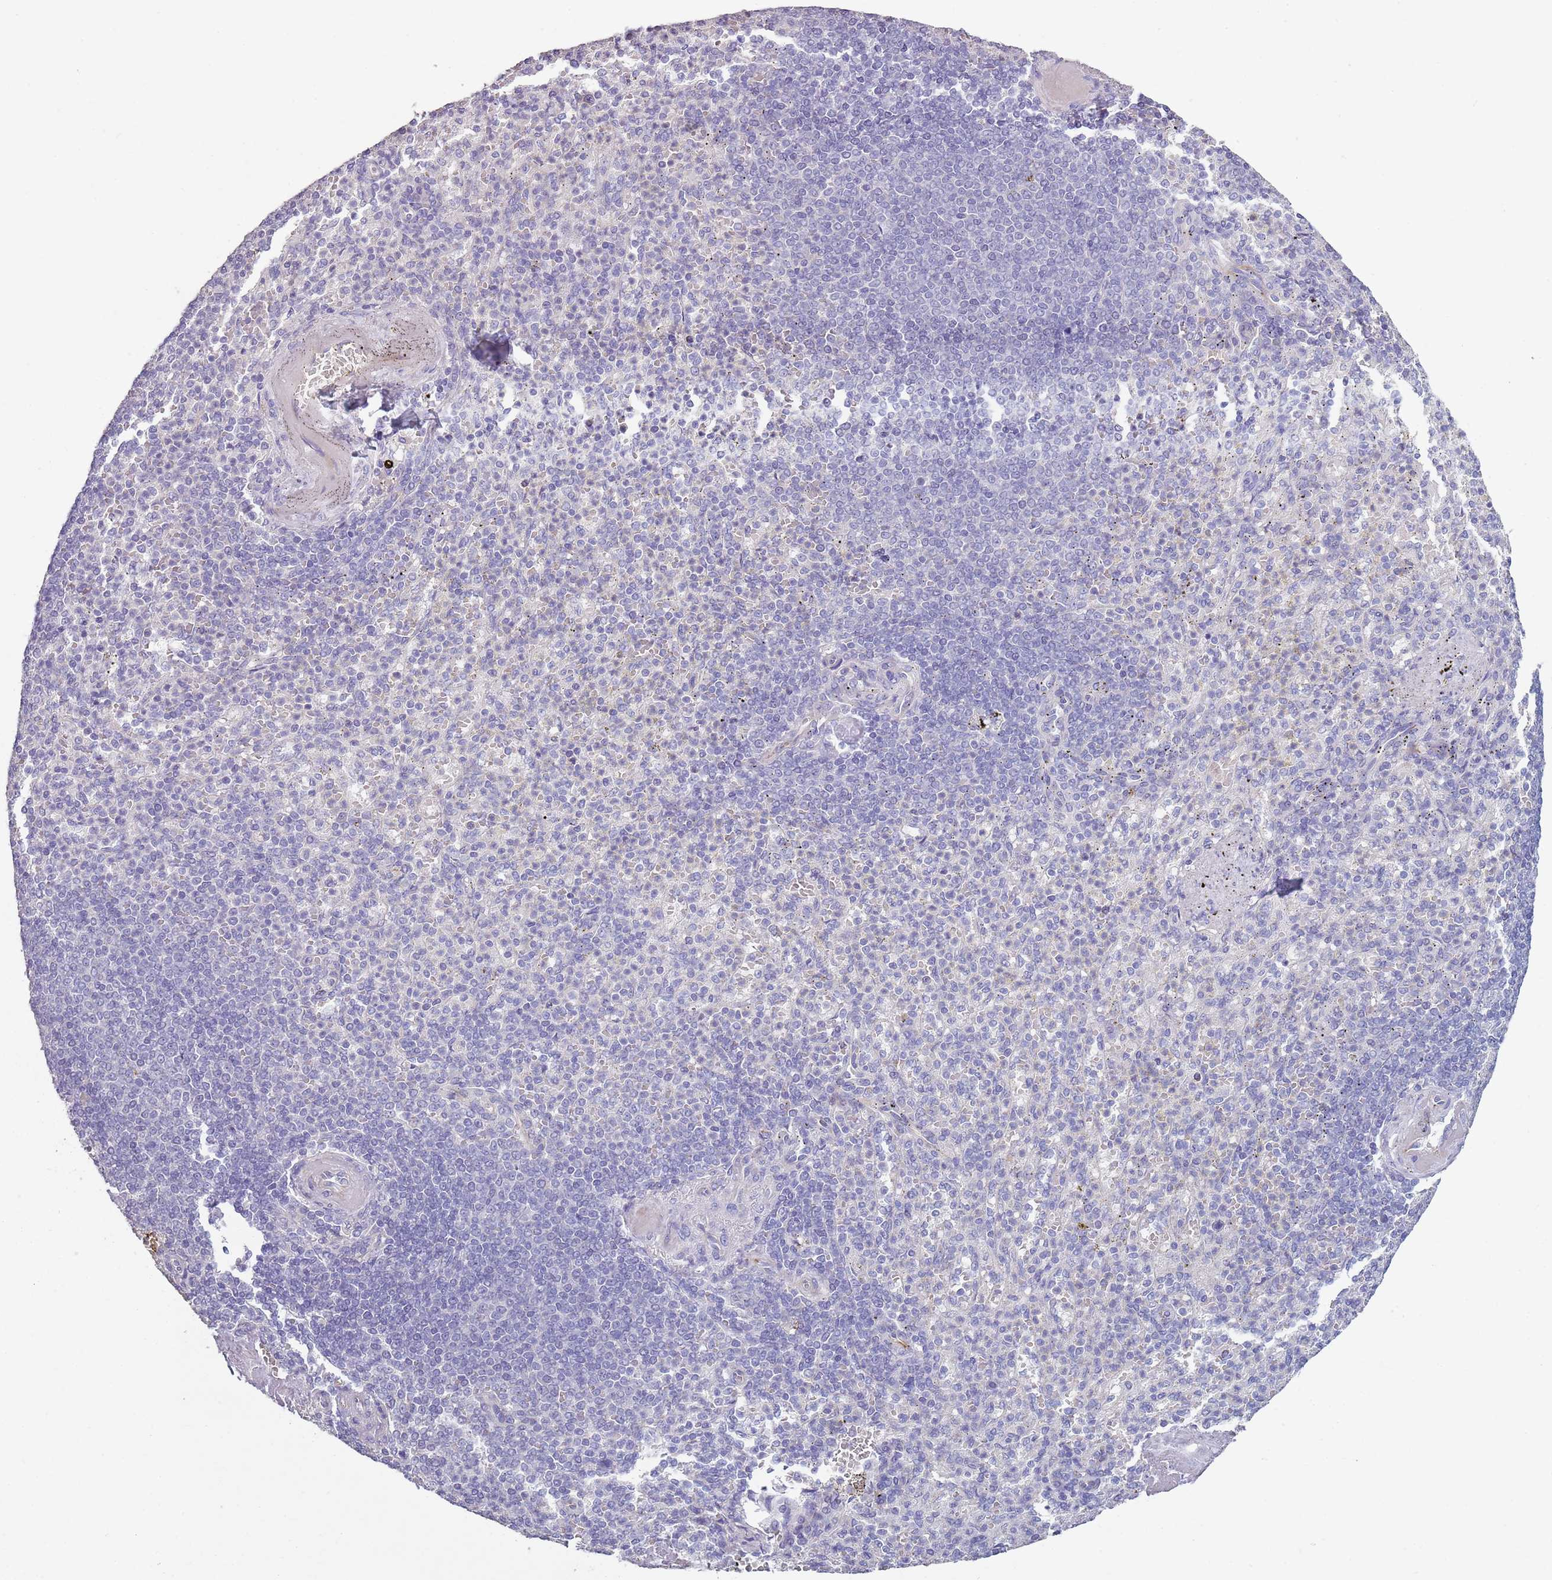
{"staining": {"intensity": "negative", "quantity": "none", "location": "none"}, "tissue": "spleen", "cell_type": "Cells in red pulp", "image_type": "normal", "snomed": [{"axis": "morphology", "description": "Normal tissue, NOS"}, {"axis": "topography", "description": "Spleen"}], "caption": "Cells in red pulp are negative for protein expression in benign human spleen.", "gene": "ZNF583", "patient": {"sex": "female", "age": 74}}